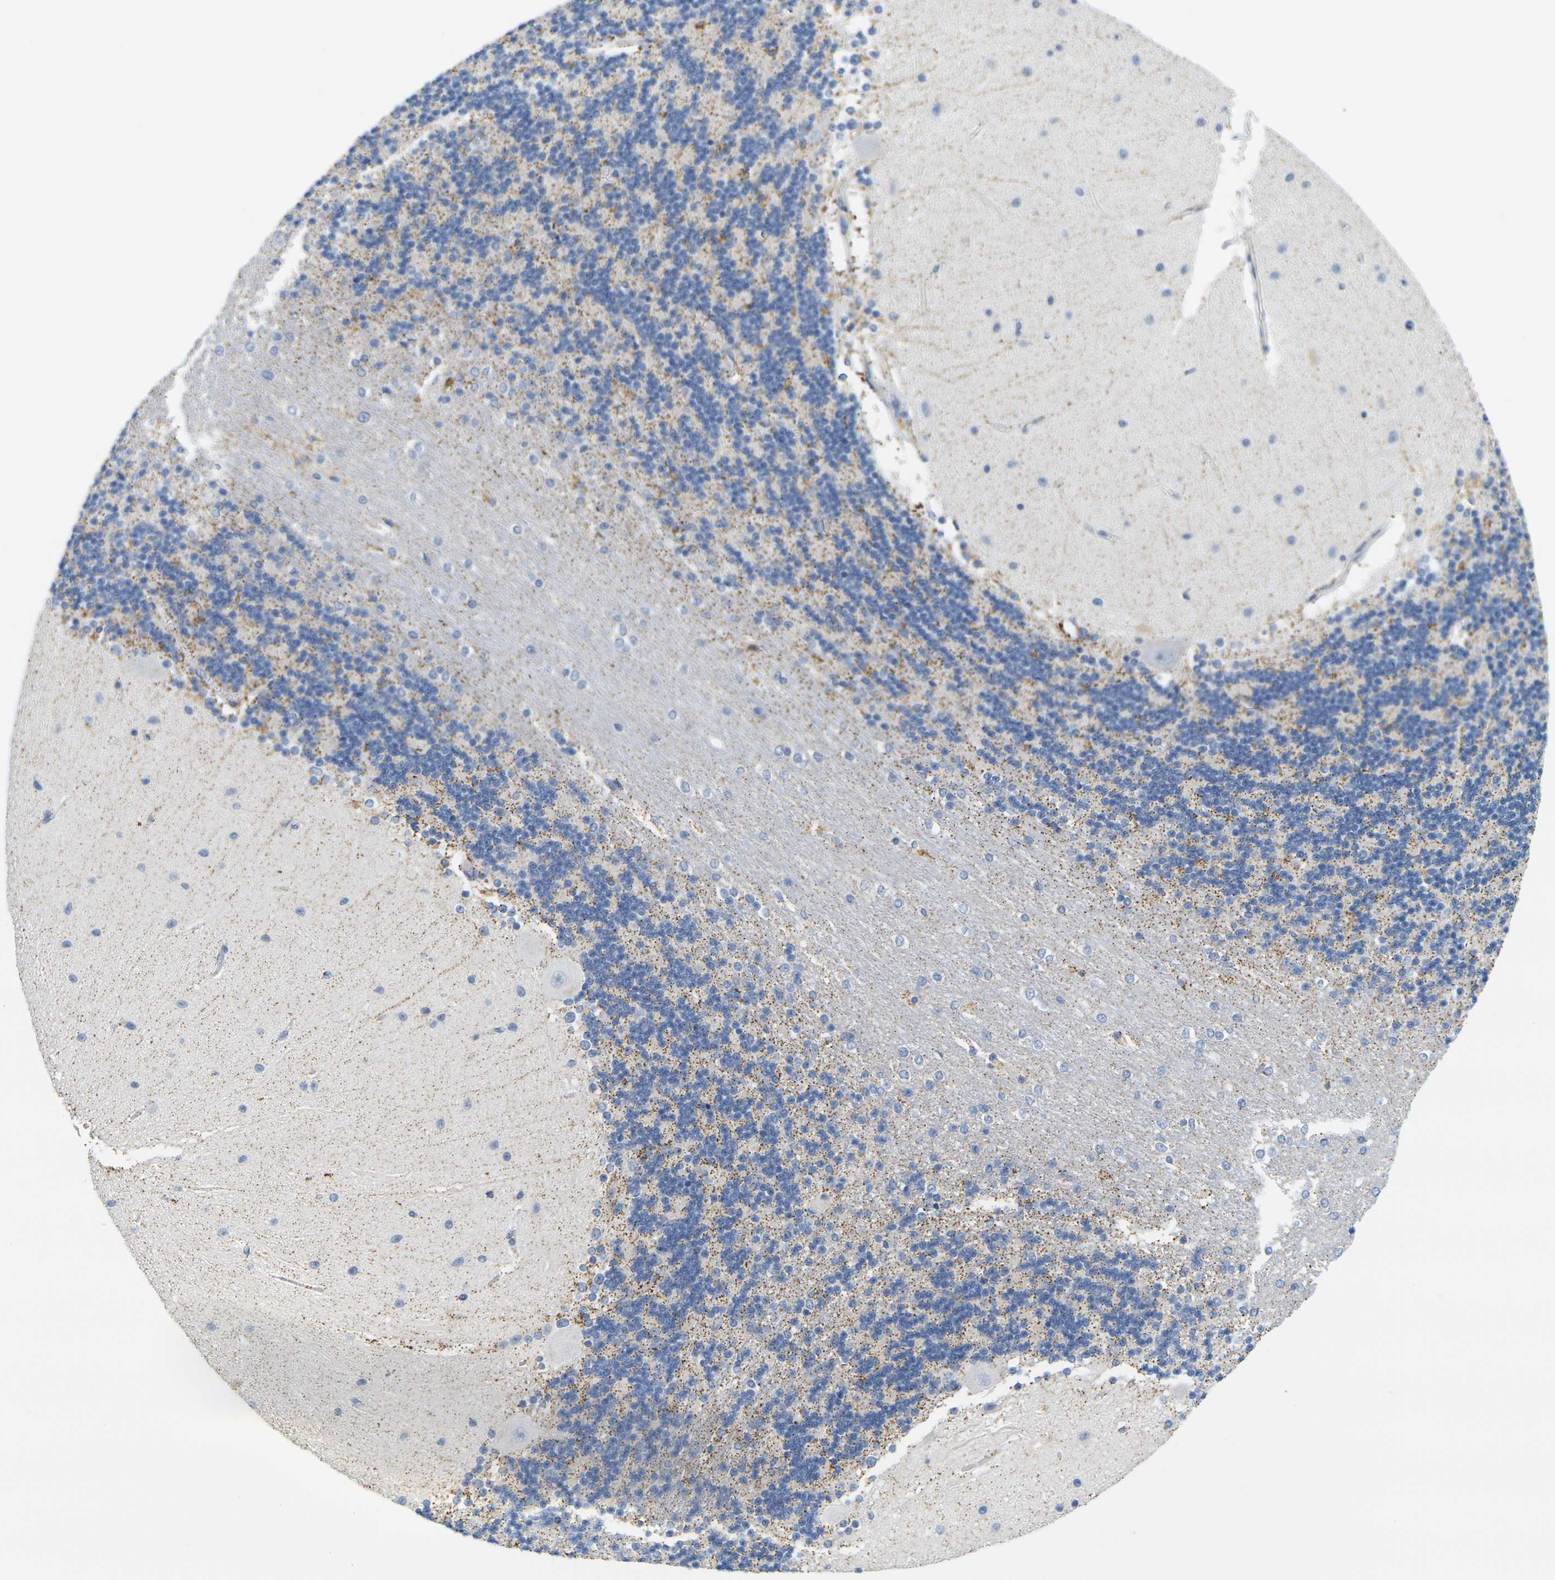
{"staining": {"intensity": "negative", "quantity": "none", "location": "none"}, "tissue": "cerebellum", "cell_type": "Cells in granular layer", "image_type": "normal", "snomed": [{"axis": "morphology", "description": "Normal tissue, NOS"}, {"axis": "topography", "description": "Cerebellum"}], "caption": "Immunohistochemistry micrograph of normal cerebellum: cerebellum stained with DAB (3,3'-diaminobenzidine) shows no significant protein positivity in cells in granular layer. (DAB (3,3'-diaminobenzidine) IHC visualized using brightfield microscopy, high magnification).", "gene": "KLK5", "patient": {"sex": "female", "age": 54}}